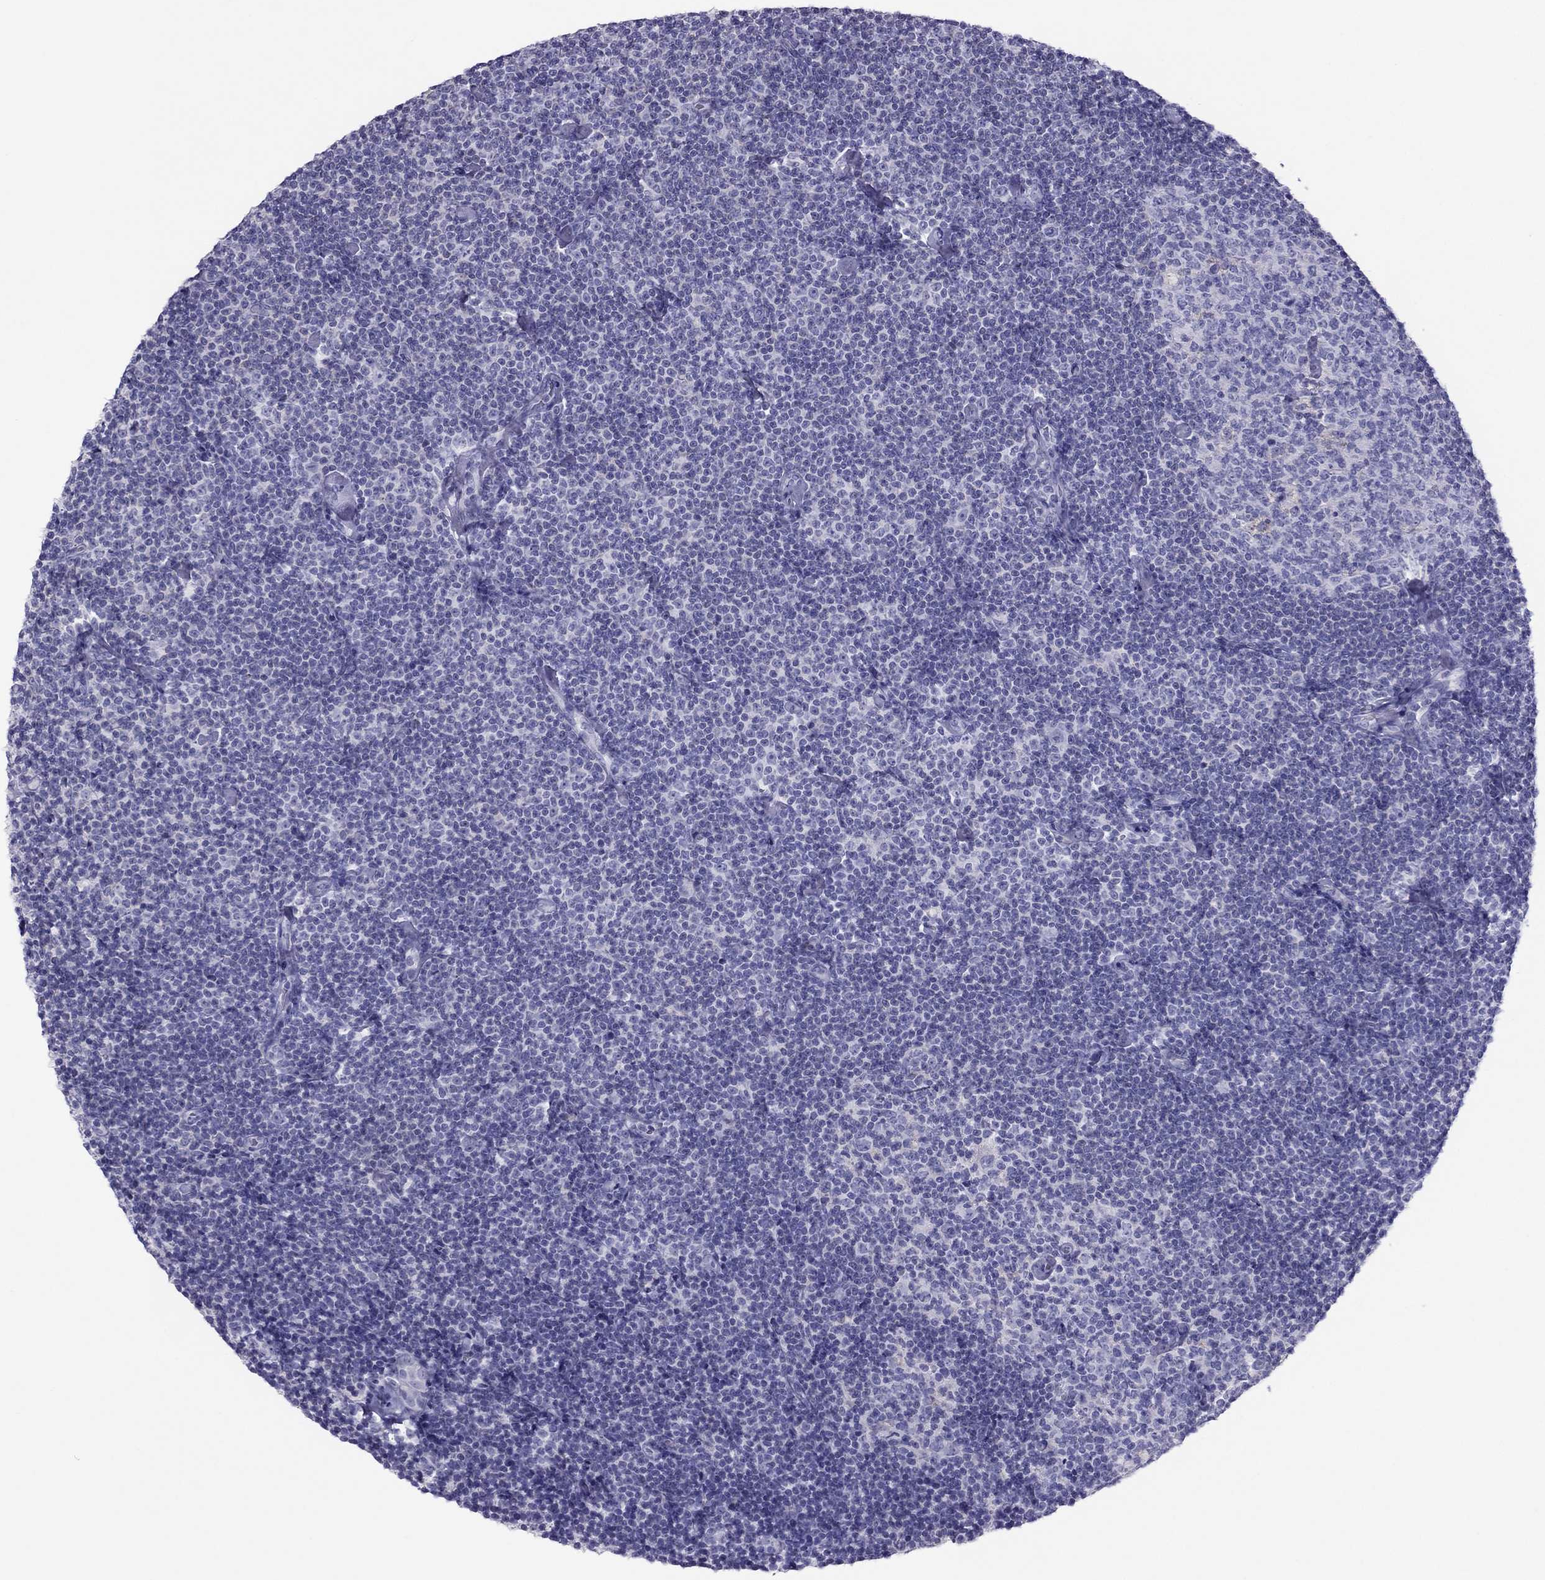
{"staining": {"intensity": "negative", "quantity": "none", "location": "none"}, "tissue": "lymphoma", "cell_type": "Tumor cells", "image_type": "cancer", "snomed": [{"axis": "morphology", "description": "Malignant lymphoma, non-Hodgkin's type, Low grade"}, {"axis": "topography", "description": "Lymph node"}], "caption": "Image shows no significant protein expression in tumor cells of malignant lymphoma, non-Hodgkin's type (low-grade).", "gene": "MAEL", "patient": {"sex": "male", "age": 81}}